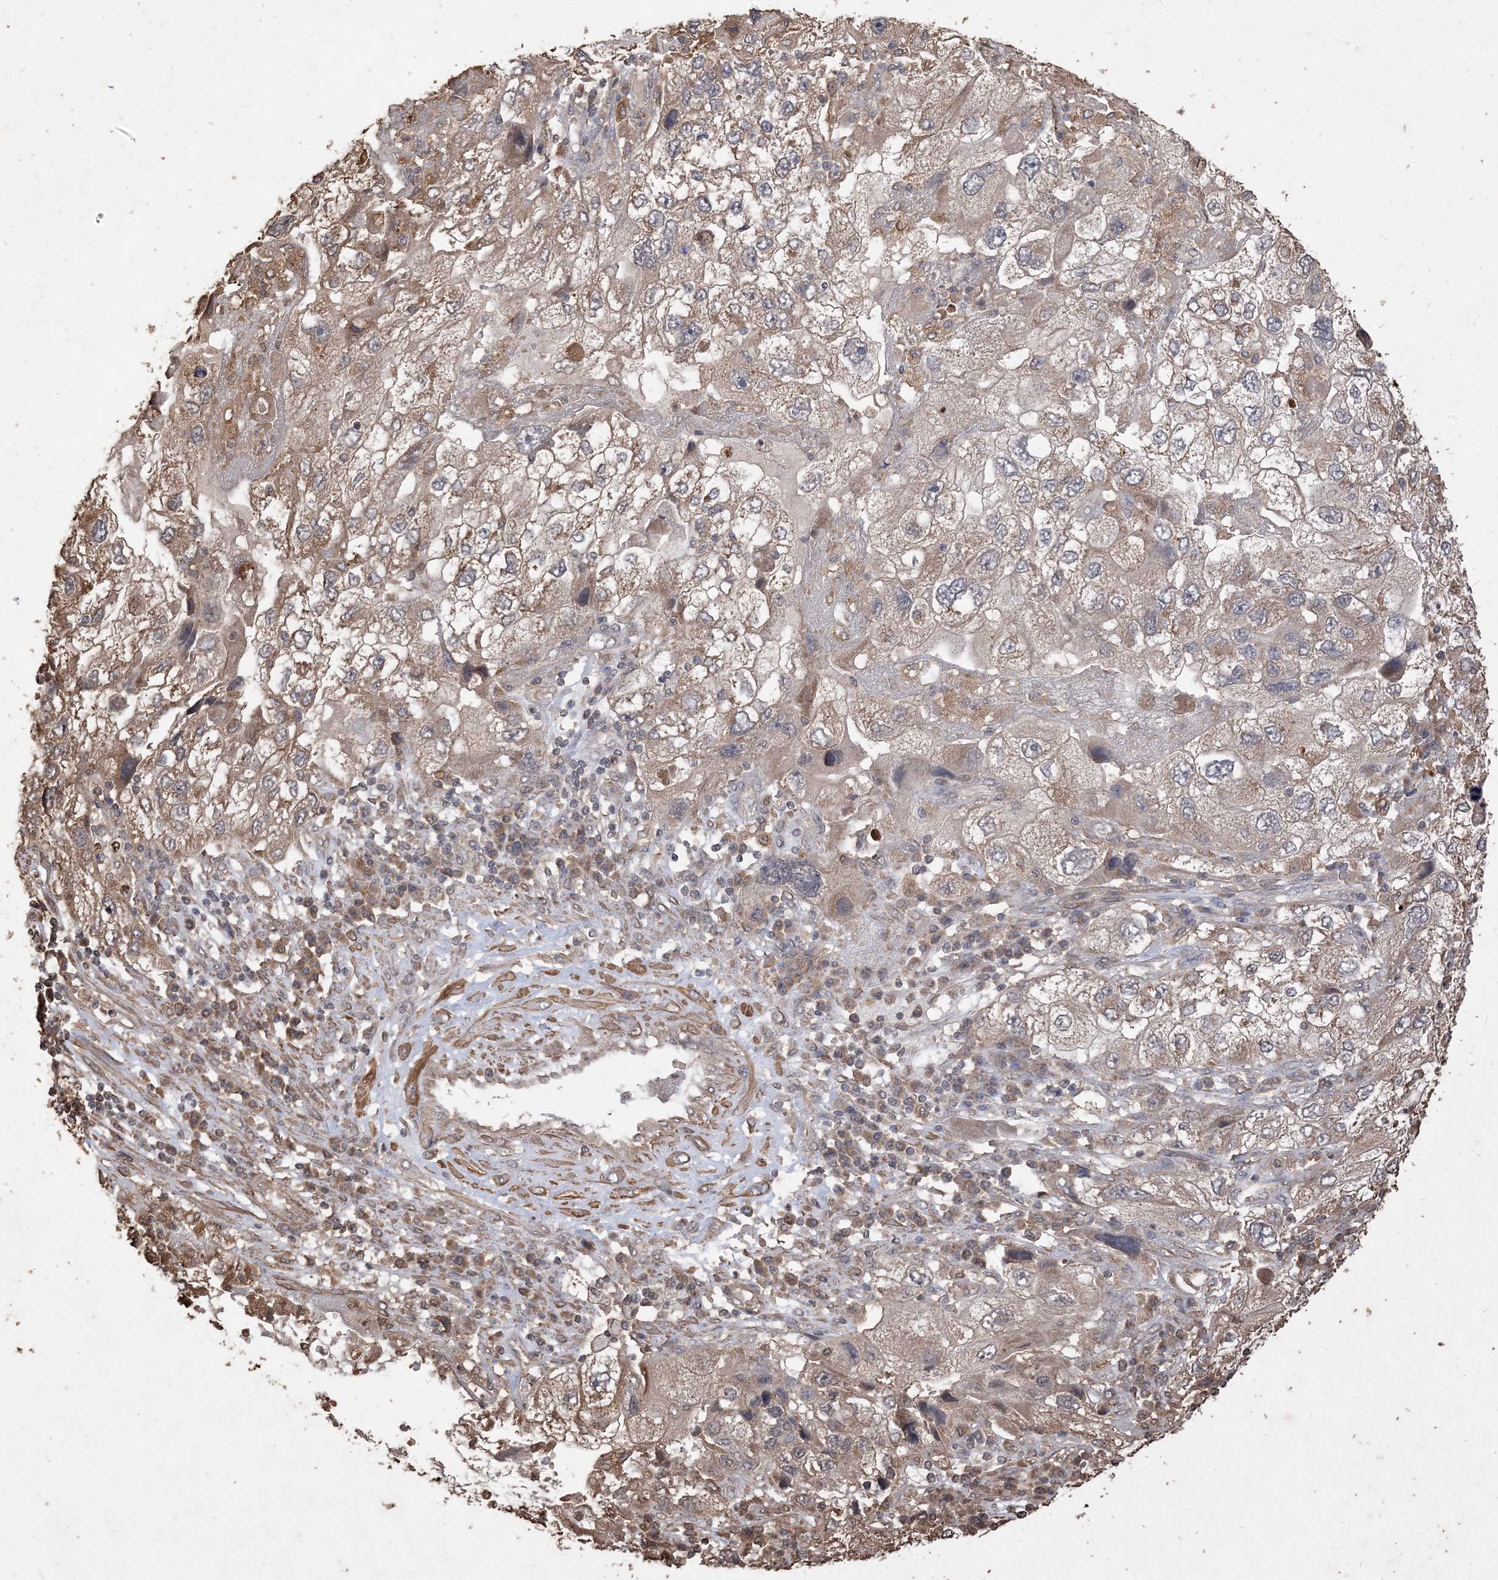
{"staining": {"intensity": "moderate", "quantity": ">75%", "location": "cytoplasmic/membranous"}, "tissue": "endometrial cancer", "cell_type": "Tumor cells", "image_type": "cancer", "snomed": [{"axis": "morphology", "description": "Adenocarcinoma, NOS"}, {"axis": "topography", "description": "Endometrium"}], "caption": "Immunohistochemical staining of endometrial cancer shows medium levels of moderate cytoplasmic/membranous positivity in approximately >75% of tumor cells.", "gene": "HPS4", "patient": {"sex": "female", "age": 49}}